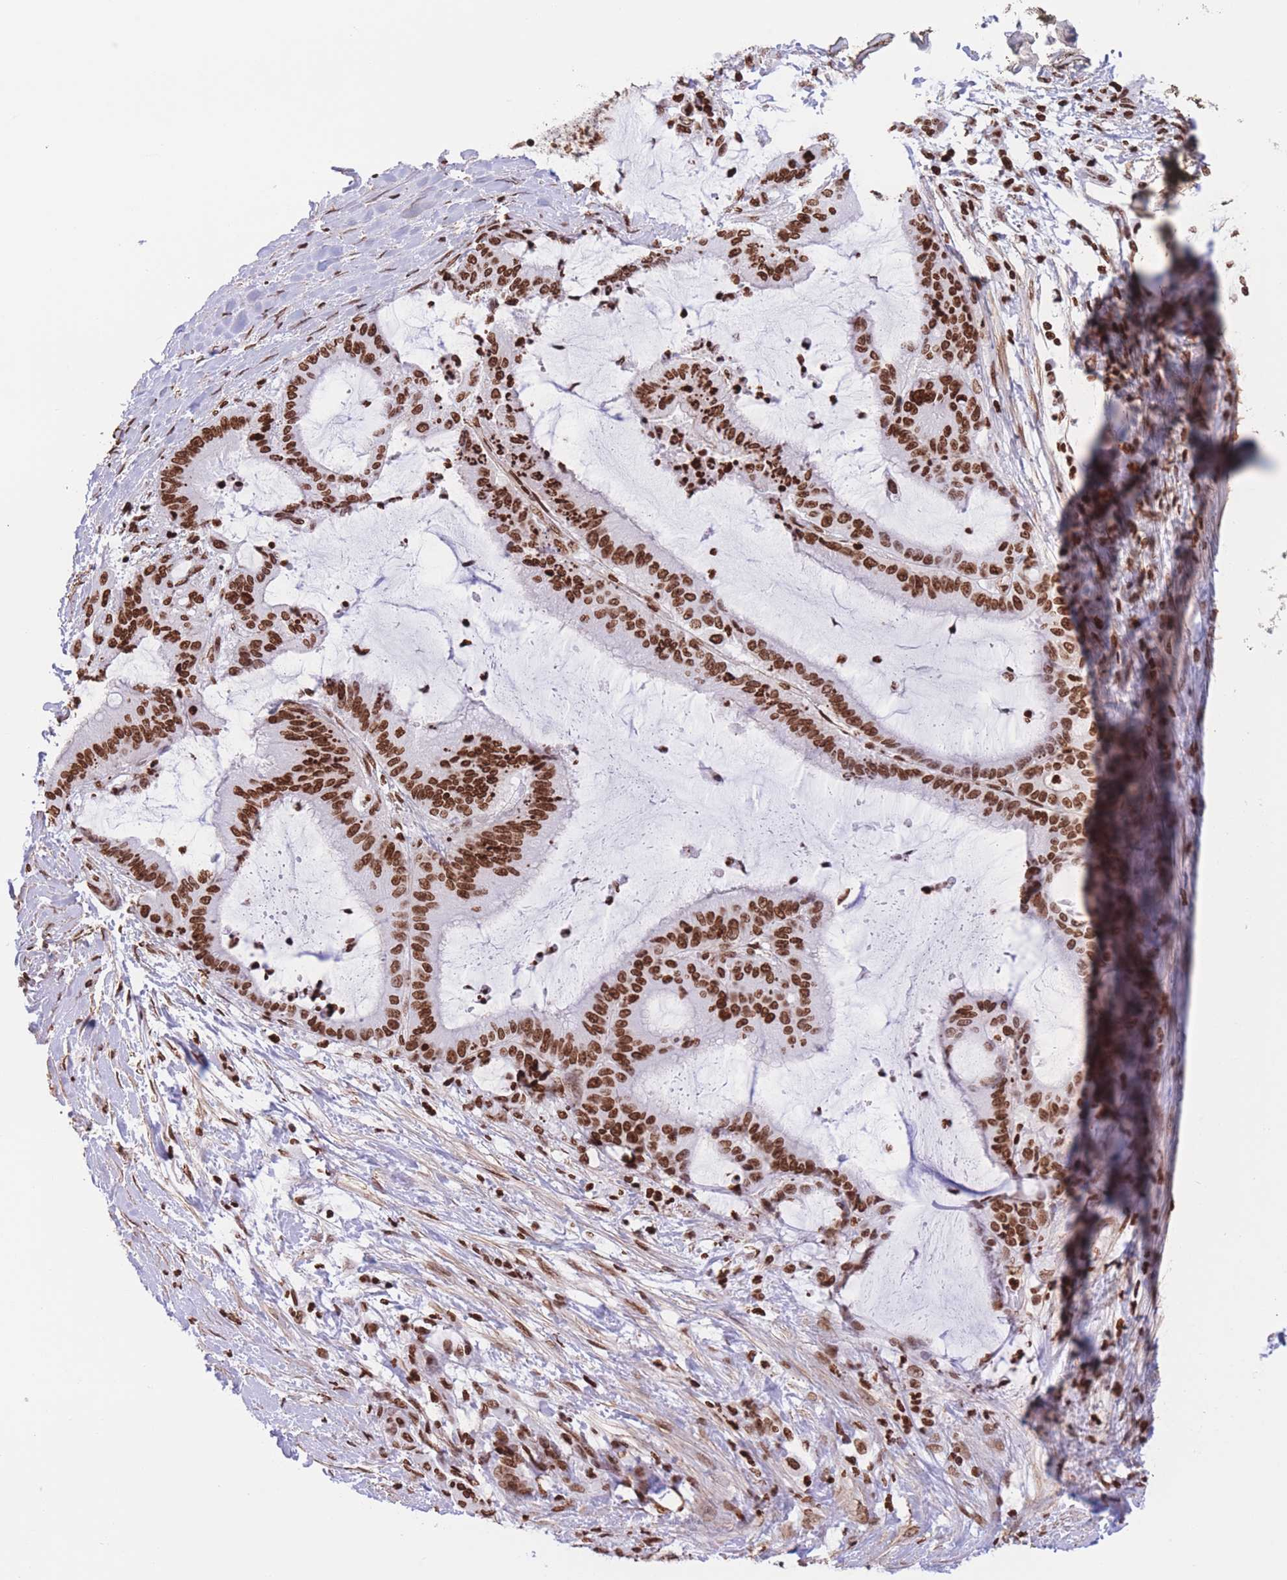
{"staining": {"intensity": "strong", "quantity": ">75%", "location": "nuclear"}, "tissue": "liver cancer", "cell_type": "Tumor cells", "image_type": "cancer", "snomed": [{"axis": "morphology", "description": "Normal tissue, NOS"}, {"axis": "morphology", "description": "Cholangiocarcinoma"}, {"axis": "topography", "description": "Liver"}, {"axis": "topography", "description": "Peripheral nerve tissue"}], "caption": "High-power microscopy captured an immunohistochemistry (IHC) photomicrograph of cholangiocarcinoma (liver), revealing strong nuclear staining in approximately >75% of tumor cells.", "gene": "H2BC11", "patient": {"sex": "female", "age": 73}}